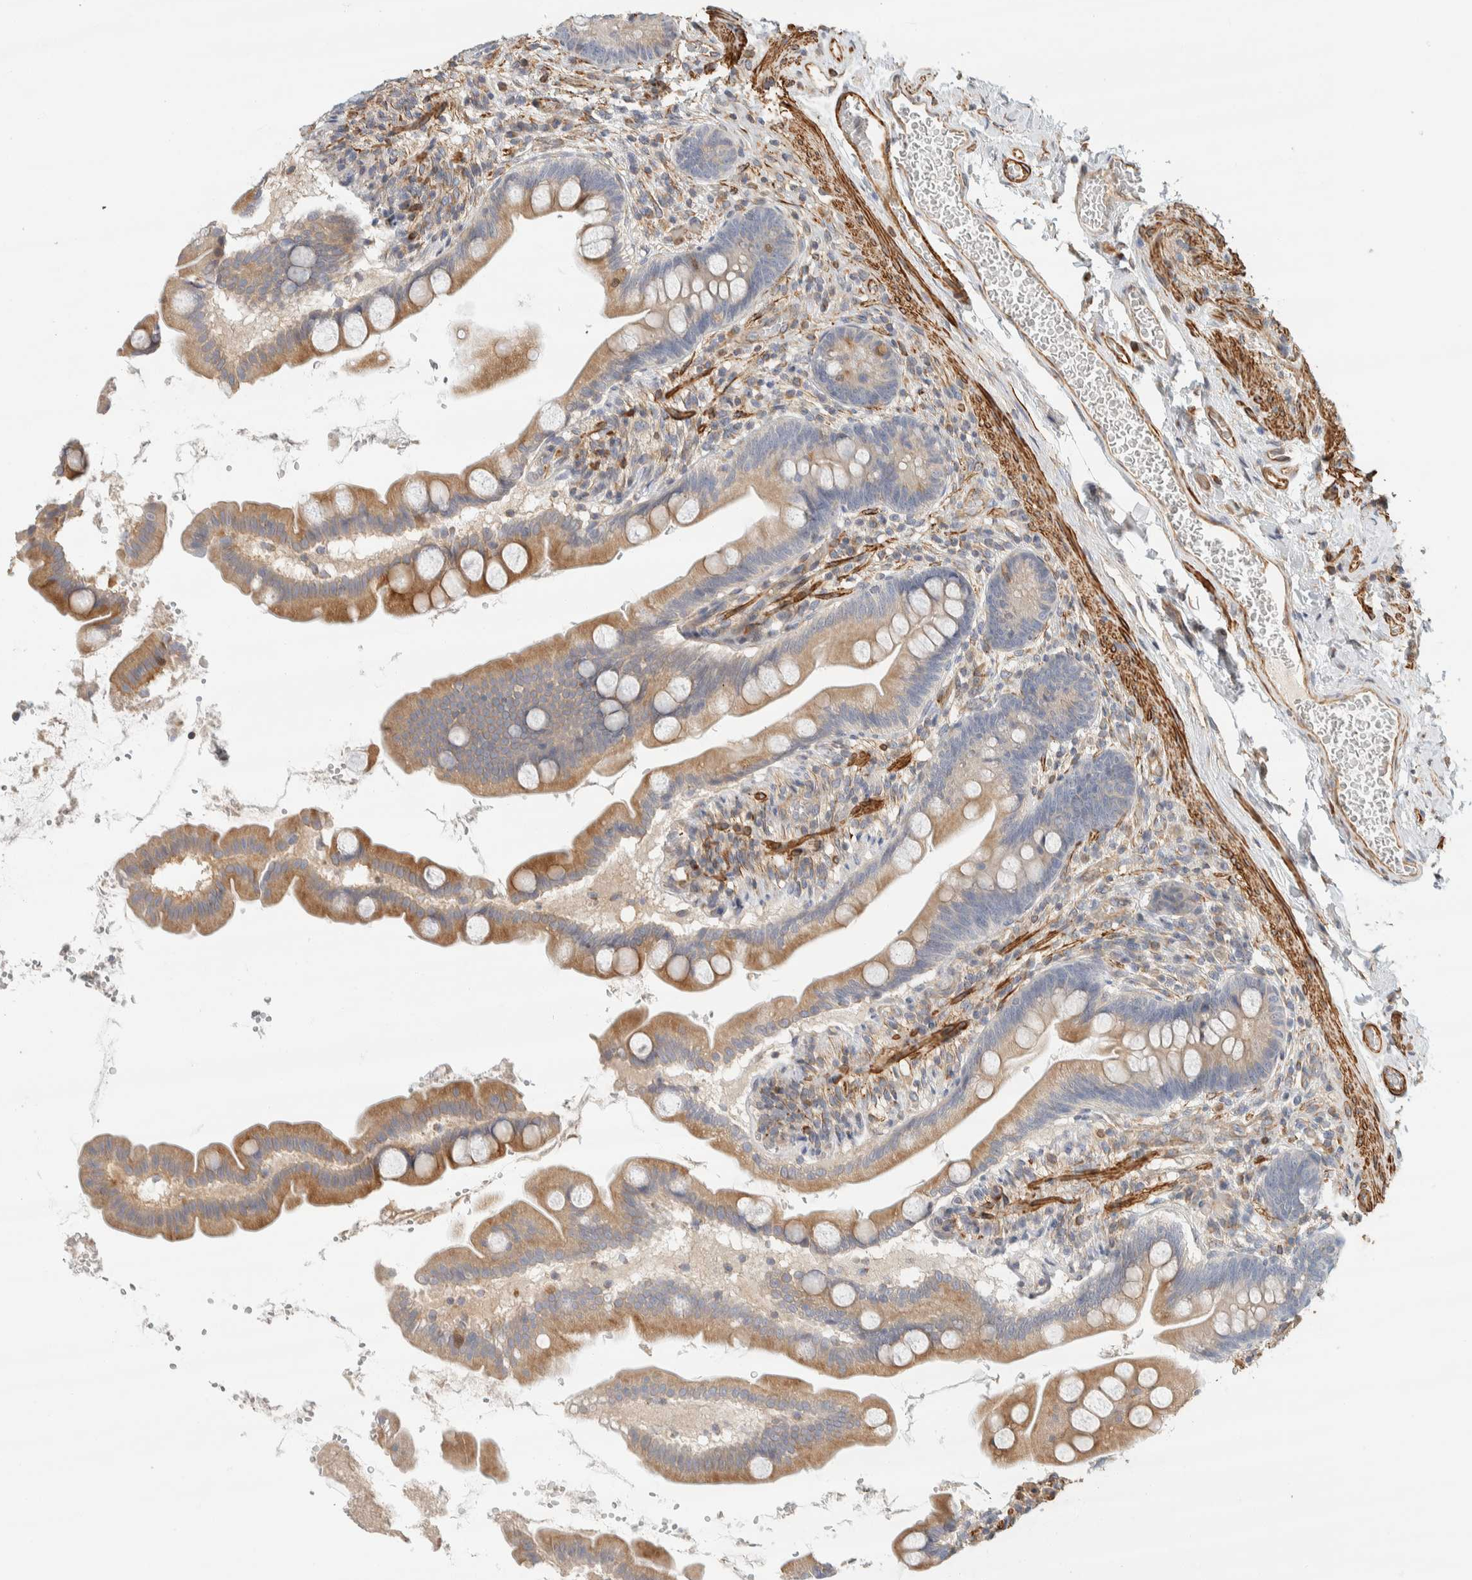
{"staining": {"intensity": "moderate", "quantity": ">75%", "location": "cytoplasmic/membranous"}, "tissue": "small intestine", "cell_type": "Glandular cells", "image_type": "normal", "snomed": [{"axis": "morphology", "description": "Normal tissue, NOS"}, {"axis": "topography", "description": "Small intestine"}], "caption": "A high-resolution histopathology image shows IHC staining of normal small intestine, which exhibits moderate cytoplasmic/membranous expression in about >75% of glandular cells.", "gene": "CDR2", "patient": {"sex": "female", "age": 56}}